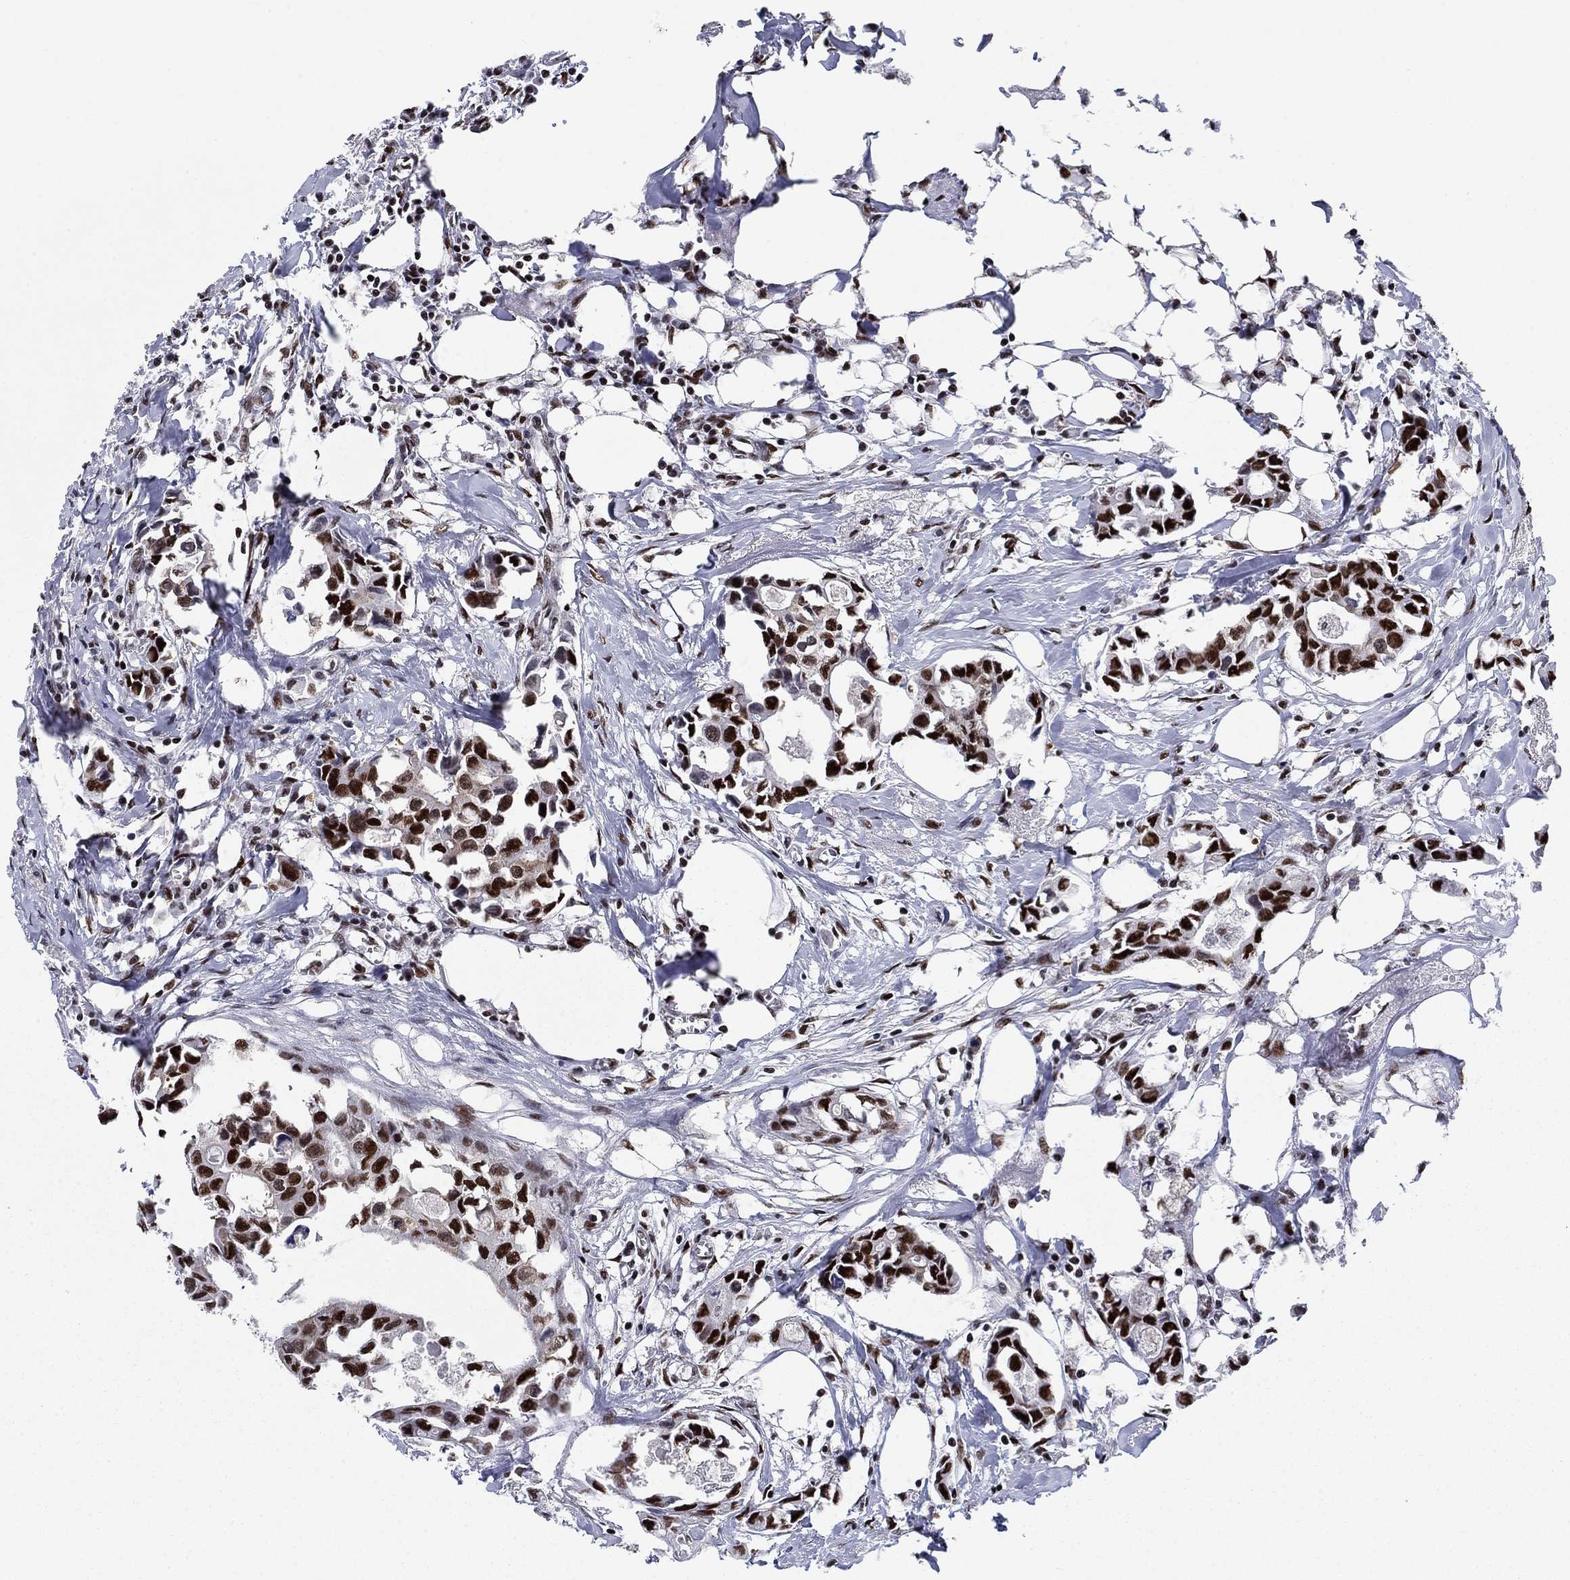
{"staining": {"intensity": "strong", "quantity": ">75%", "location": "nuclear"}, "tissue": "breast cancer", "cell_type": "Tumor cells", "image_type": "cancer", "snomed": [{"axis": "morphology", "description": "Duct carcinoma"}, {"axis": "topography", "description": "Breast"}], "caption": "Immunohistochemical staining of human breast cancer exhibits high levels of strong nuclear protein positivity in approximately >75% of tumor cells. Nuclei are stained in blue.", "gene": "RPRD1B", "patient": {"sex": "female", "age": 83}}